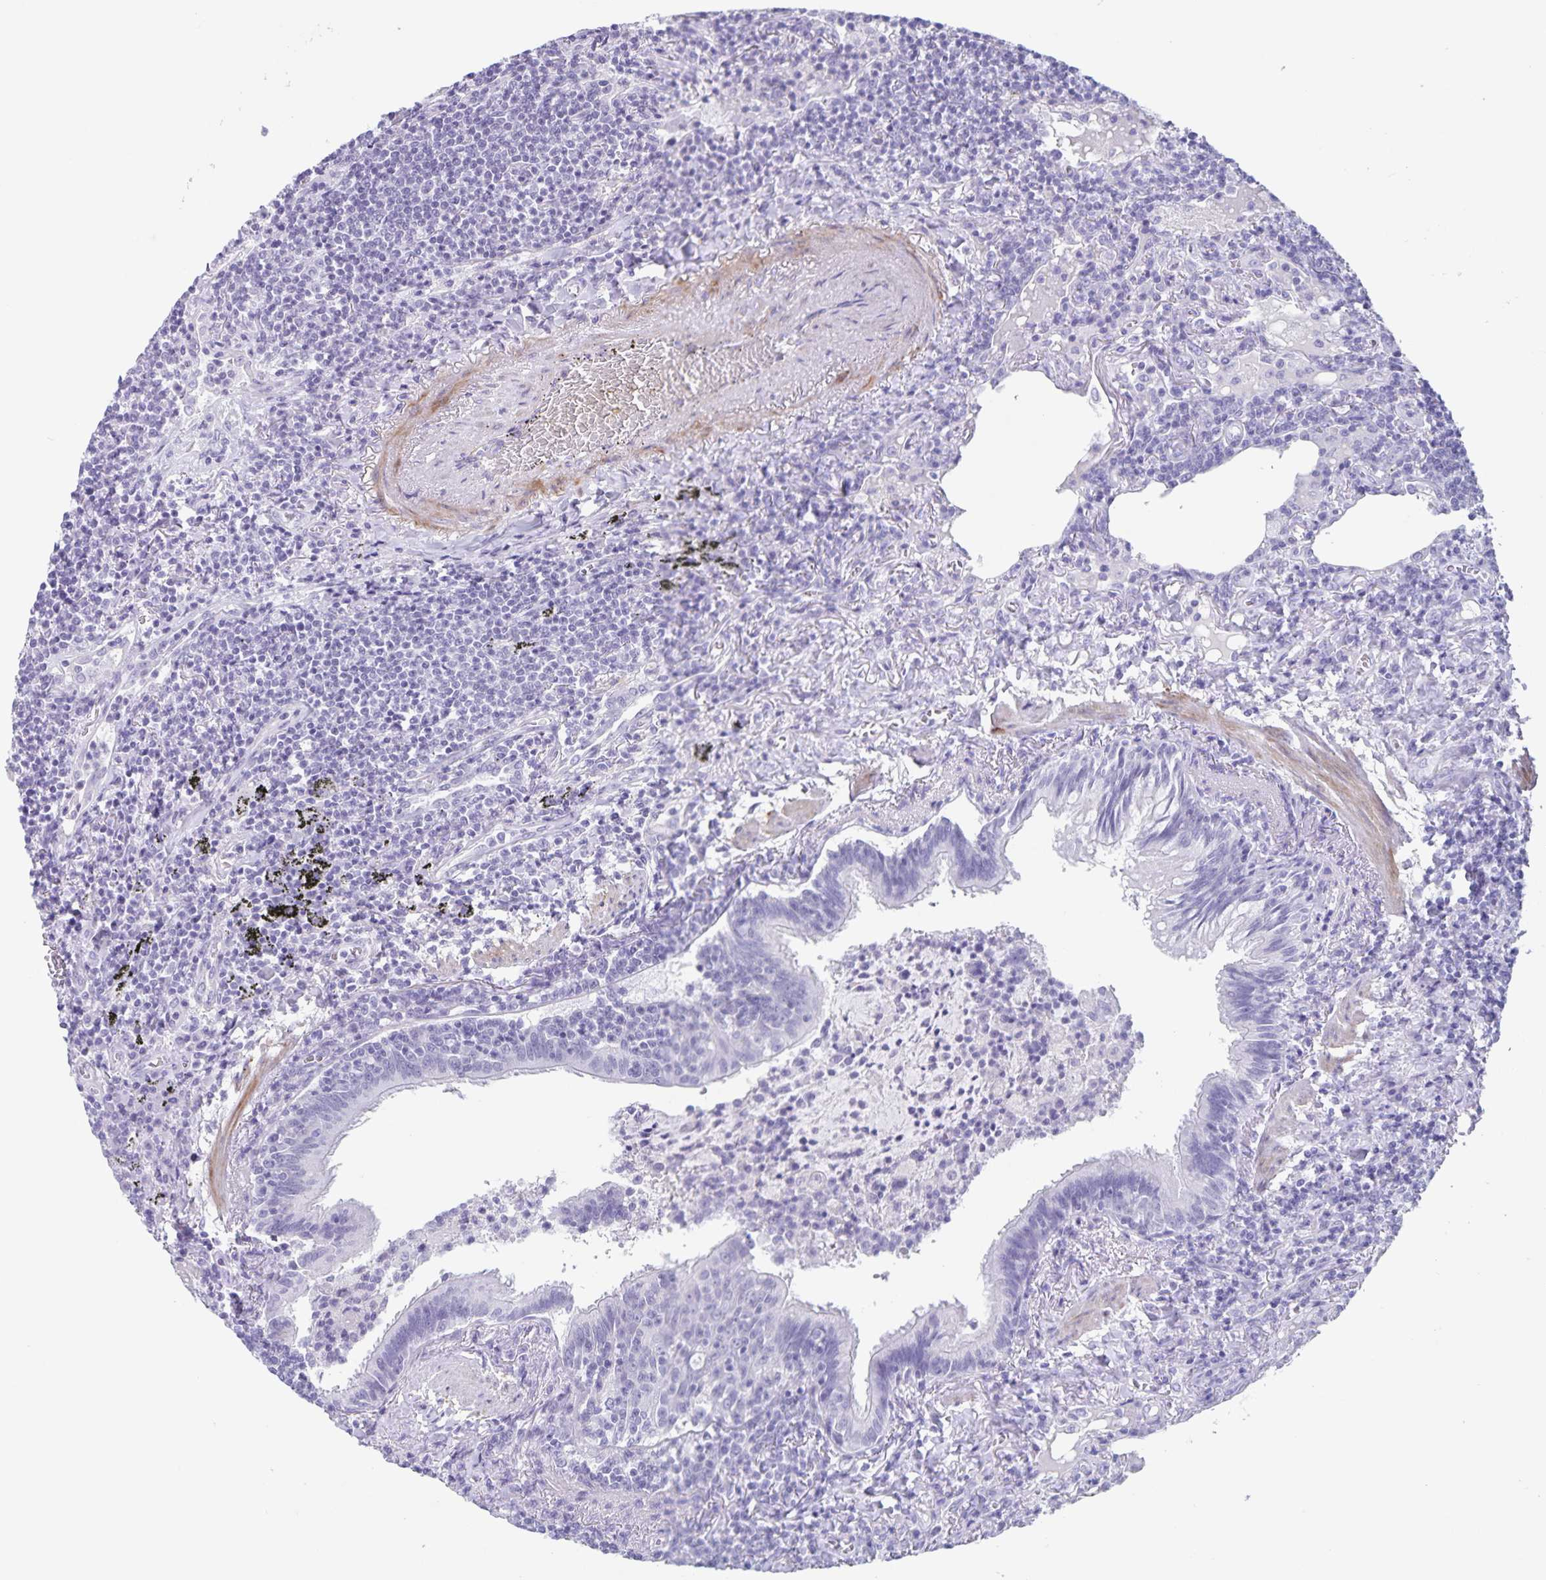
{"staining": {"intensity": "negative", "quantity": "none", "location": "none"}, "tissue": "lymphoma", "cell_type": "Tumor cells", "image_type": "cancer", "snomed": [{"axis": "morphology", "description": "Malignant lymphoma, non-Hodgkin's type, Low grade"}, {"axis": "topography", "description": "Lung"}], "caption": "Immunohistochemical staining of low-grade malignant lymphoma, non-Hodgkin's type reveals no significant staining in tumor cells.", "gene": "C11orf42", "patient": {"sex": "female", "age": 71}}